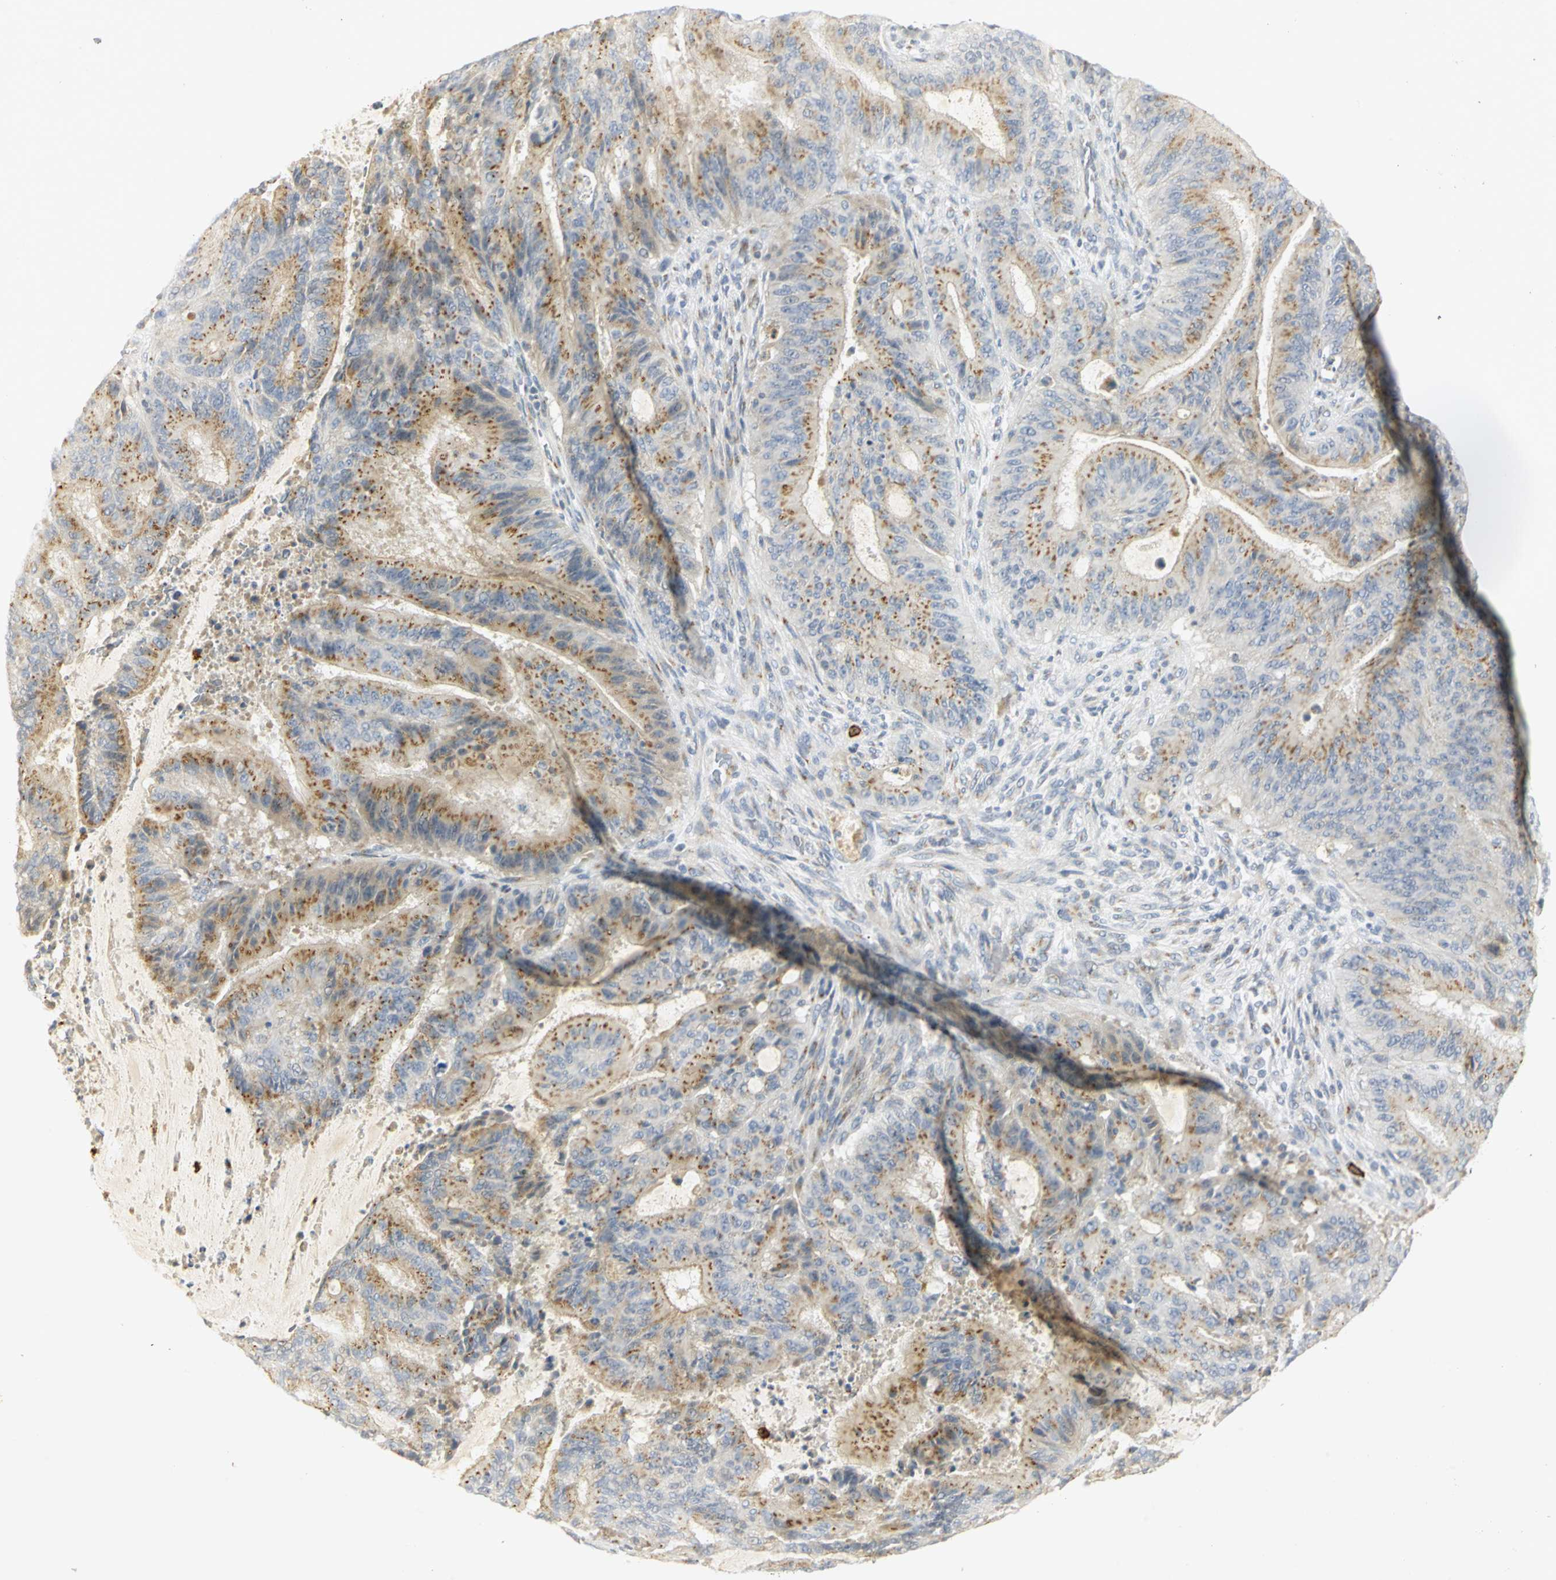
{"staining": {"intensity": "weak", "quantity": ">75%", "location": "cytoplasmic/membranous"}, "tissue": "liver cancer", "cell_type": "Tumor cells", "image_type": "cancer", "snomed": [{"axis": "morphology", "description": "Cholangiocarcinoma"}, {"axis": "topography", "description": "Liver"}], "caption": "Immunohistochemical staining of human liver cancer demonstrates low levels of weak cytoplasmic/membranous protein expression in approximately >75% of tumor cells.", "gene": "TM9SF2", "patient": {"sex": "female", "age": 73}}